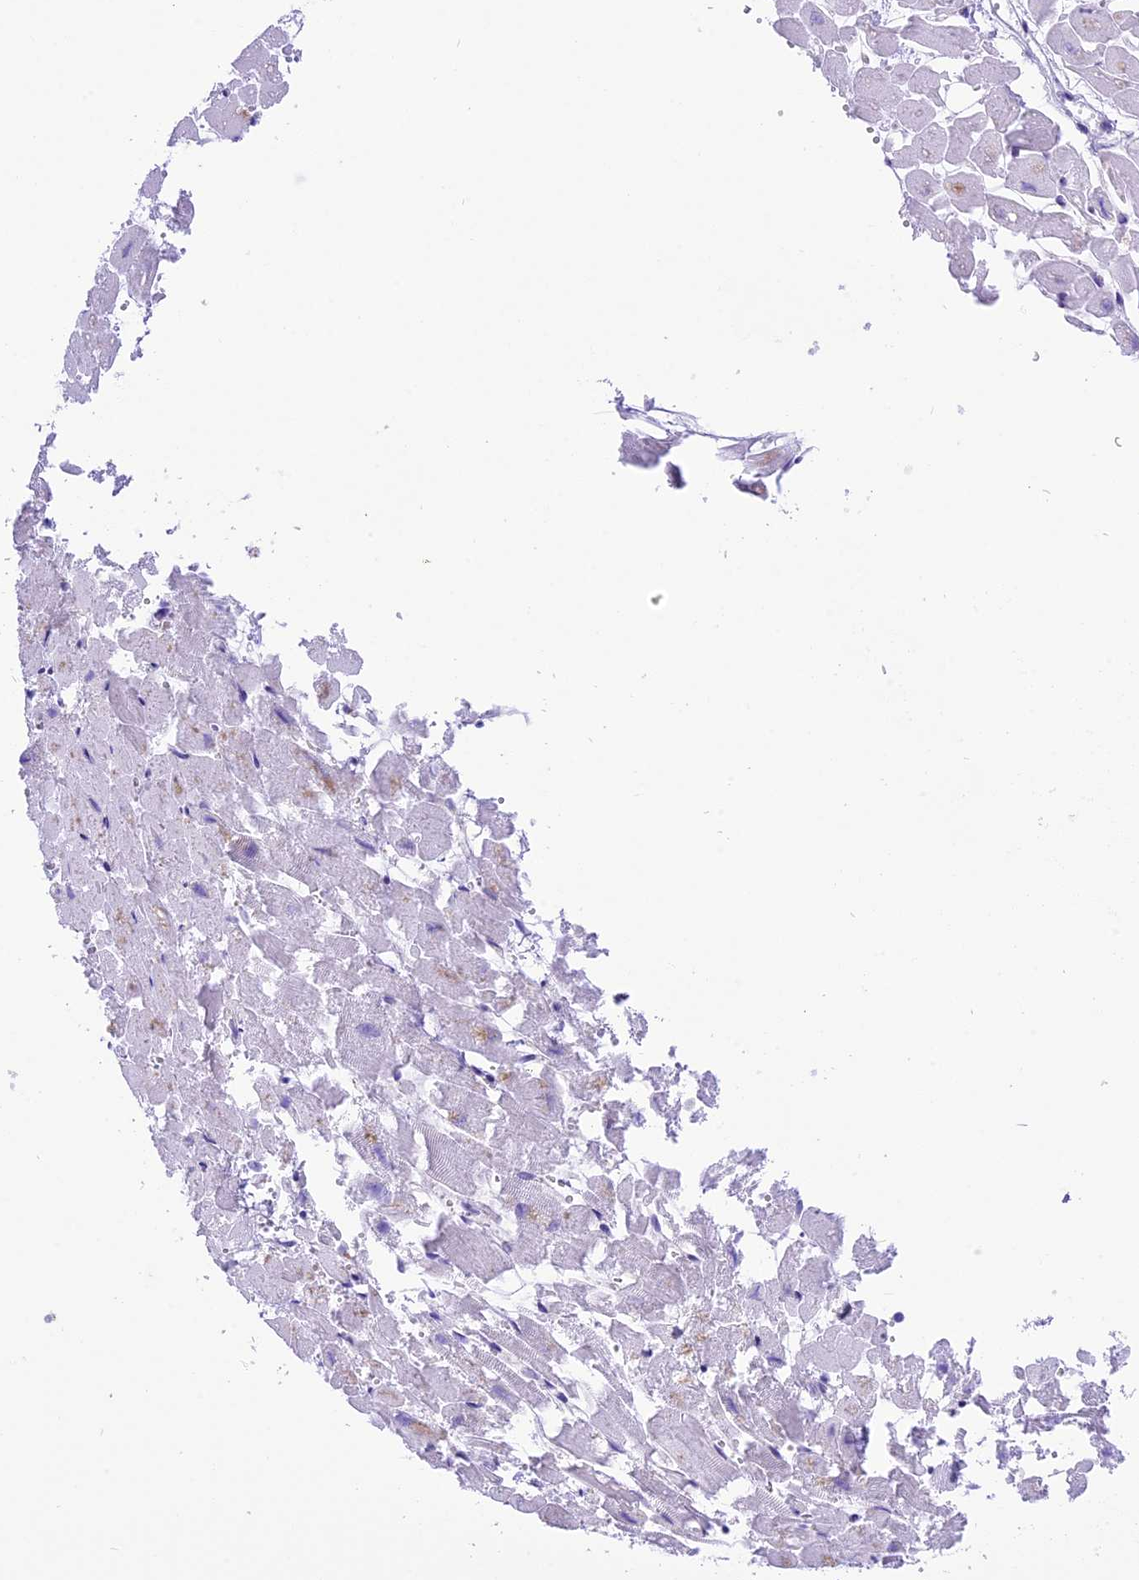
{"staining": {"intensity": "negative", "quantity": "none", "location": "none"}, "tissue": "heart muscle", "cell_type": "Cardiomyocytes", "image_type": "normal", "snomed": [{"axis": "morphology", "description": "Normal tissue, NOS"}, {"axis": "topography", "description": "Heart"}], "caption": "Human heart muscle stained for a protein using immunohistochemistry (IHC) shows no positivity in cardiomyocytes.", "gene": "RPS6KB1", "patient": {"sex": "female", "age": 64}}